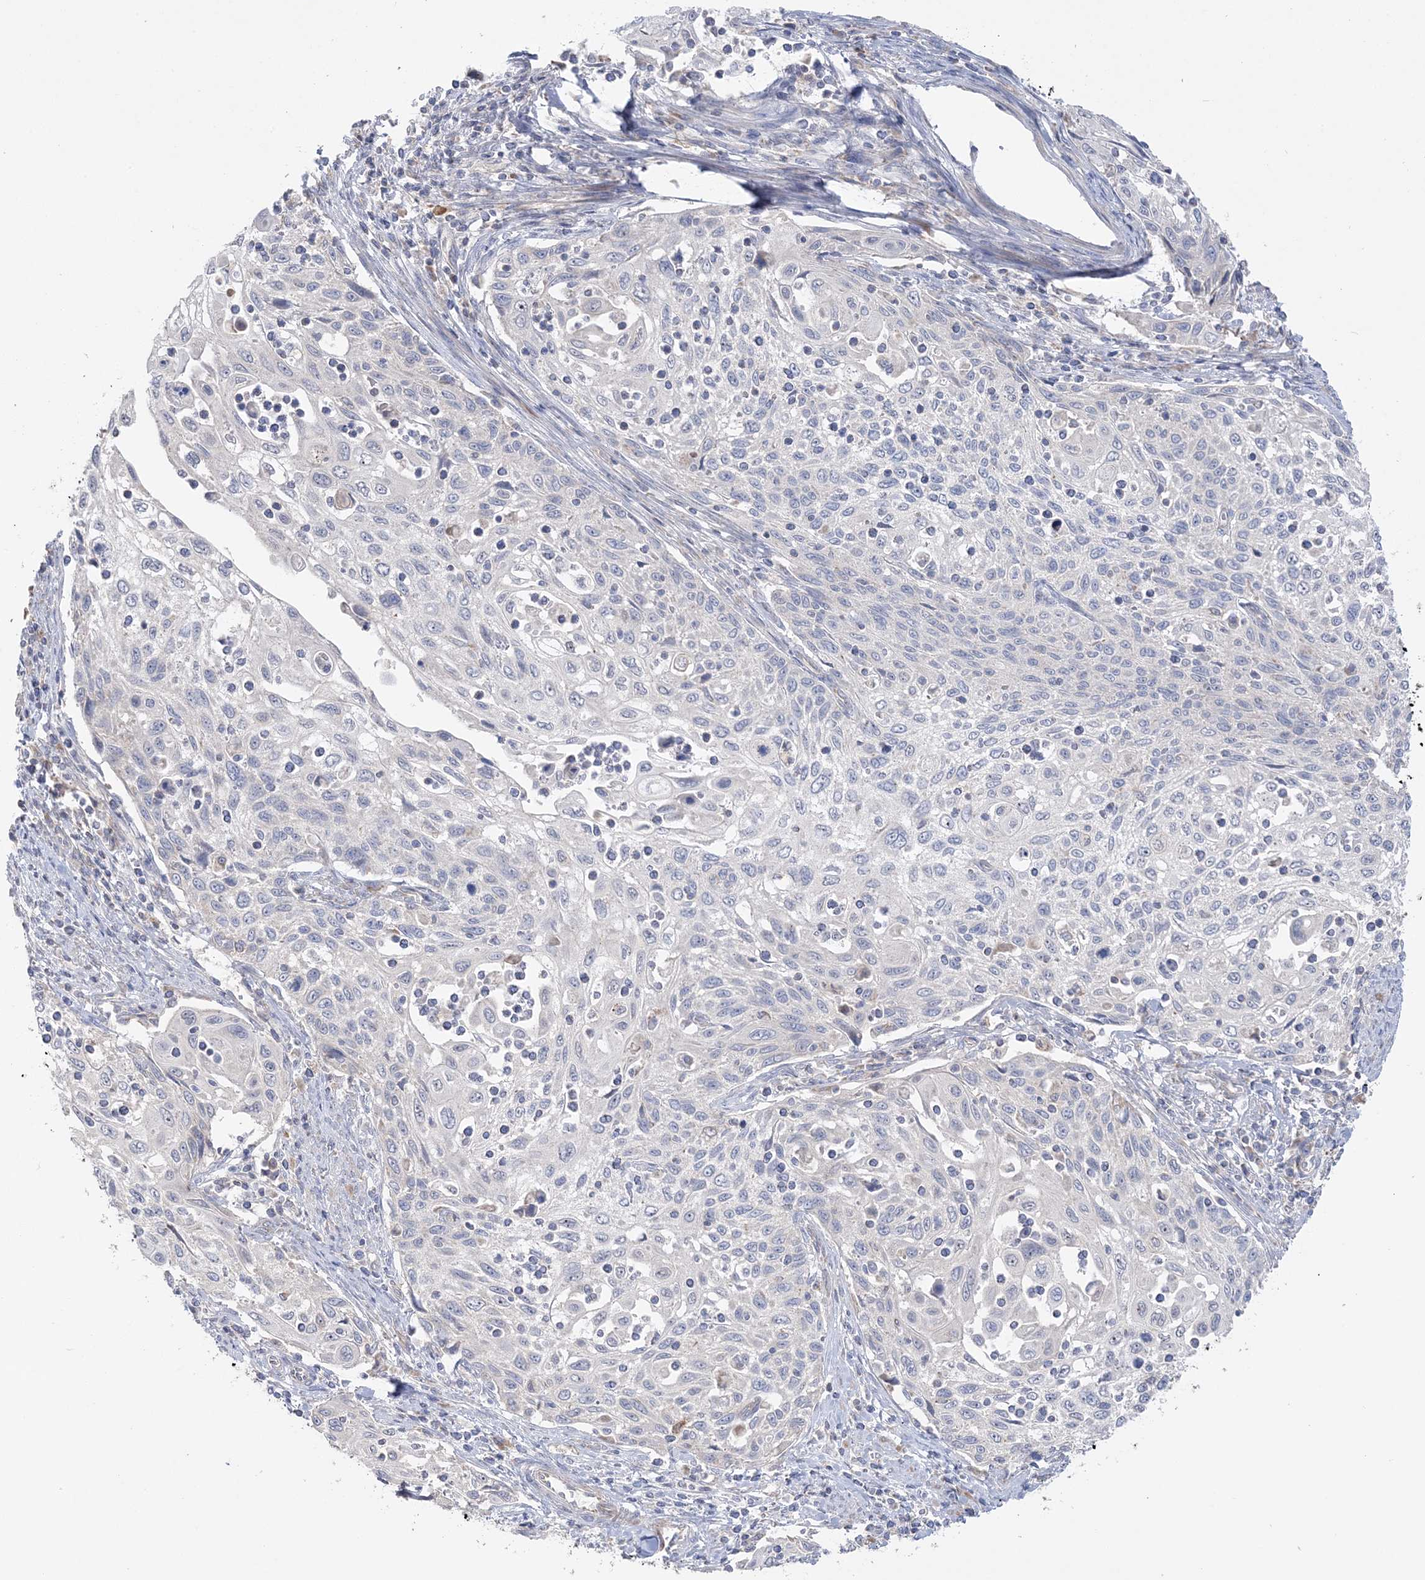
{"staining": {"intensity": "negative", "quantity": "none", "location": "none"}, "tissue": "cervical cancer", "cell_type": "Tumor cells", "image_type": "cancer", "snomed": [{"axis": "morphology", "description": "Squamous cell carcinoma, NOS"}, {"axis": "topography", "description": "Cervix"}], "caption": "Immunohistochemistry (IHC) micrograph of neoplastic tissue: squamous cell carcinoma (cervical) stained with DAB (3,3'-diaminobenzidine) reveals no significant protein expression in tumor cells.", "gene": "MMADHC", "patient": {"sex": "female", "age": 70}}